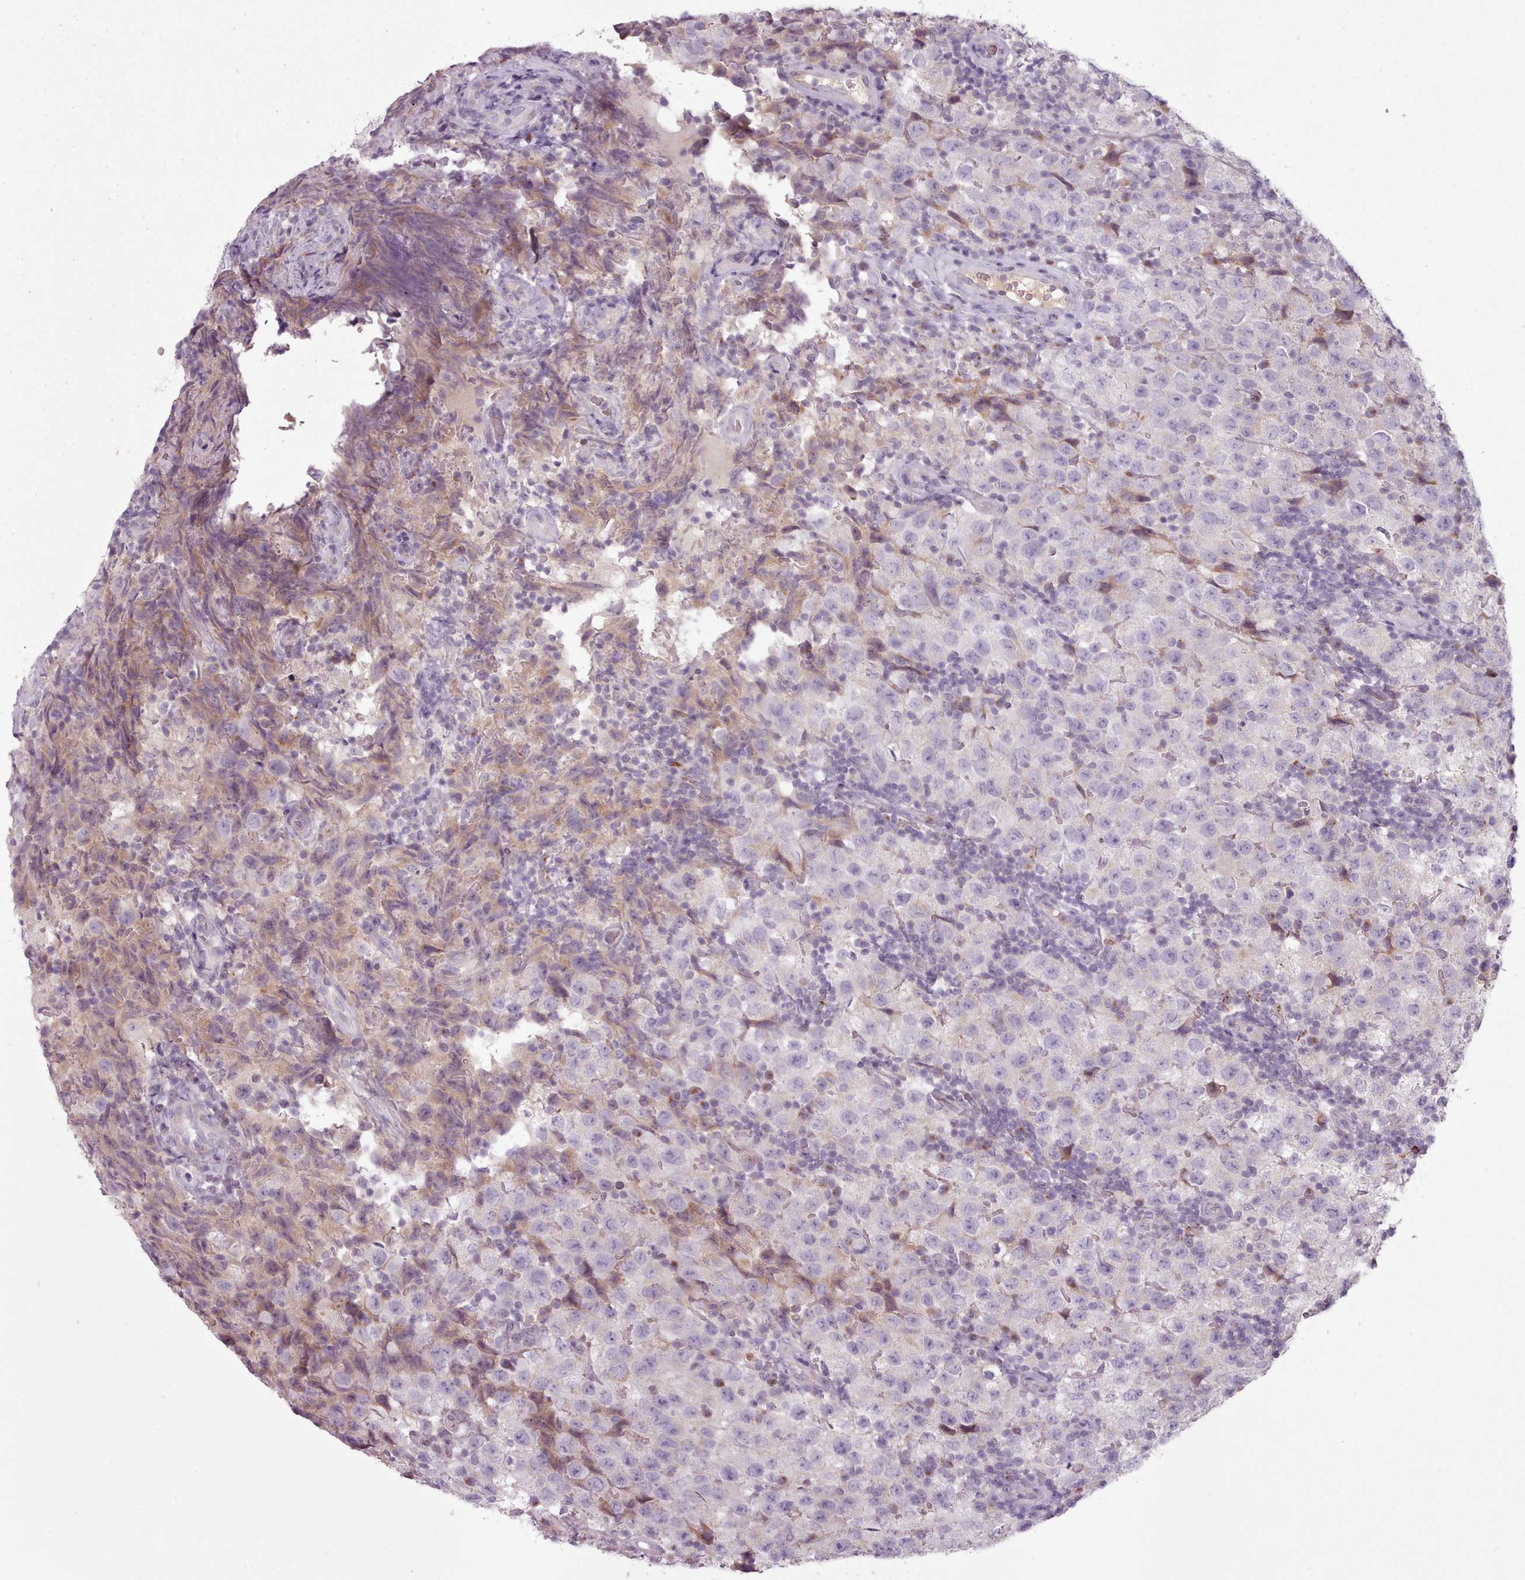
{"staining": {"intensity": "negative", "quantity": "none", "location": "none"}, "tissue": "testis cancer", "cell_type": "Tumor cells", "image_type": "cancer", "snomed": [{"axis": "morphology", "description": "Seminoma, NOS"}, {"axis": "morphology", "description": "Carcinoma, Embryonal, NOS"}, {"axis": "topography", "description": "Testis"}], "caption": "Immunohistochemical staining of human testis cancer (embryonal carcinoma) exhibits no significant expression in tumor cells. Brightfield microscopy of immunohistochemistry stained with DAB (3,3'-diaminobenzidine) (brown) and hematoxylin (blue), captured at high magnification.", "gene": "LAPTM5", "patient": {"sex": "male", "age": 41}}